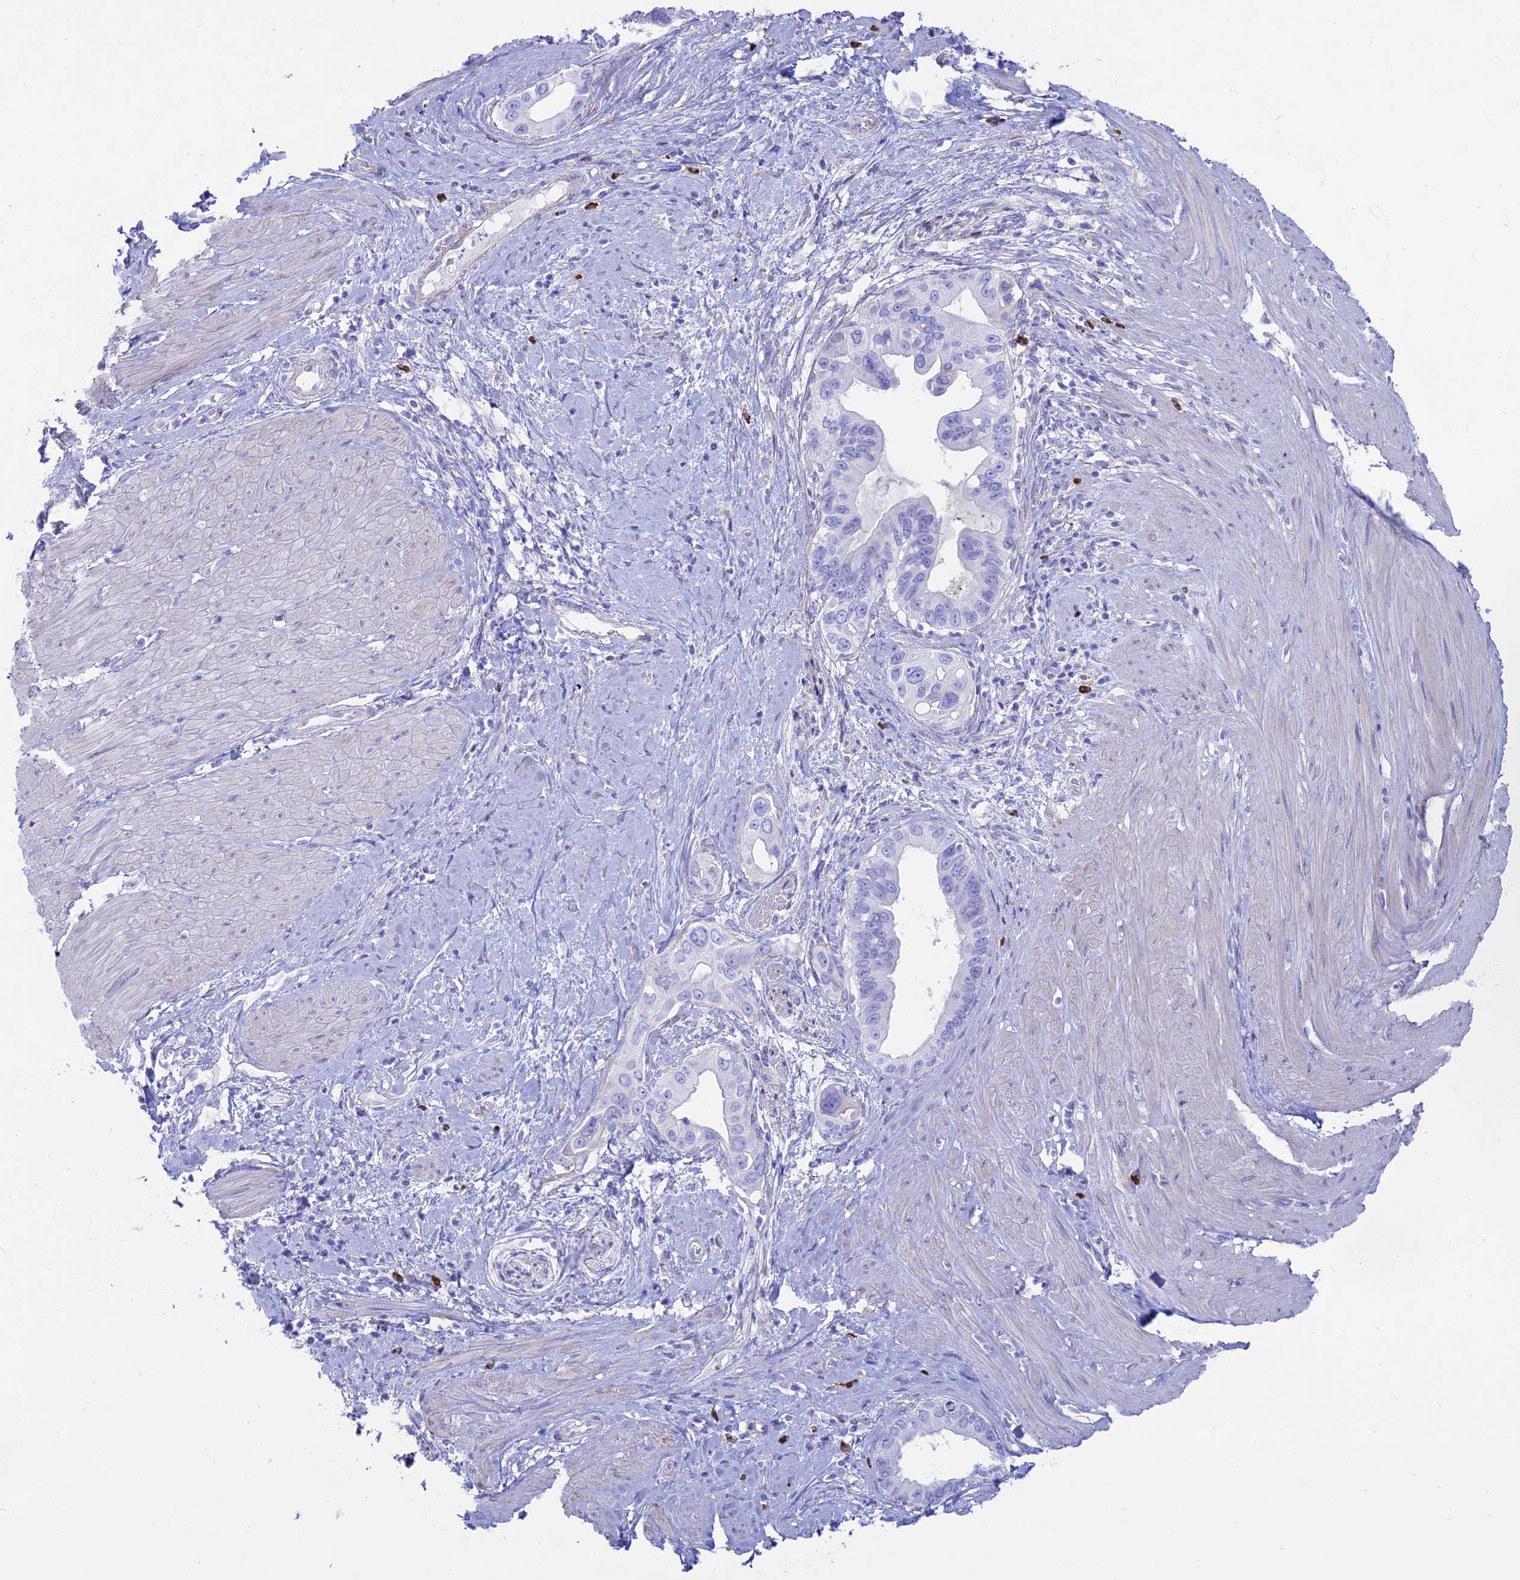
{"staining": {"intensity": "negative", "quantity": "none", "location": "none"}, "tissue": "pancreatic cancer", "cell_type": "Tumor cells", "image_type": "cancer", "snomed": [{"axis": "morphology", "description": "Adenocarcinoma, NOS"}, {"axis": "topography", "description": "Pancreas"}], "caption": "The histopathology image shows no significant expression in tumor cells of pancreatic adenocarcinoma. (DAB (3,3'-diaminobenzidine) immunohistochemistry visualized using brightfield microscopy, high magnification).", "gene": "OR2AE1", "patient": {"sex": "female", "age": 56}}